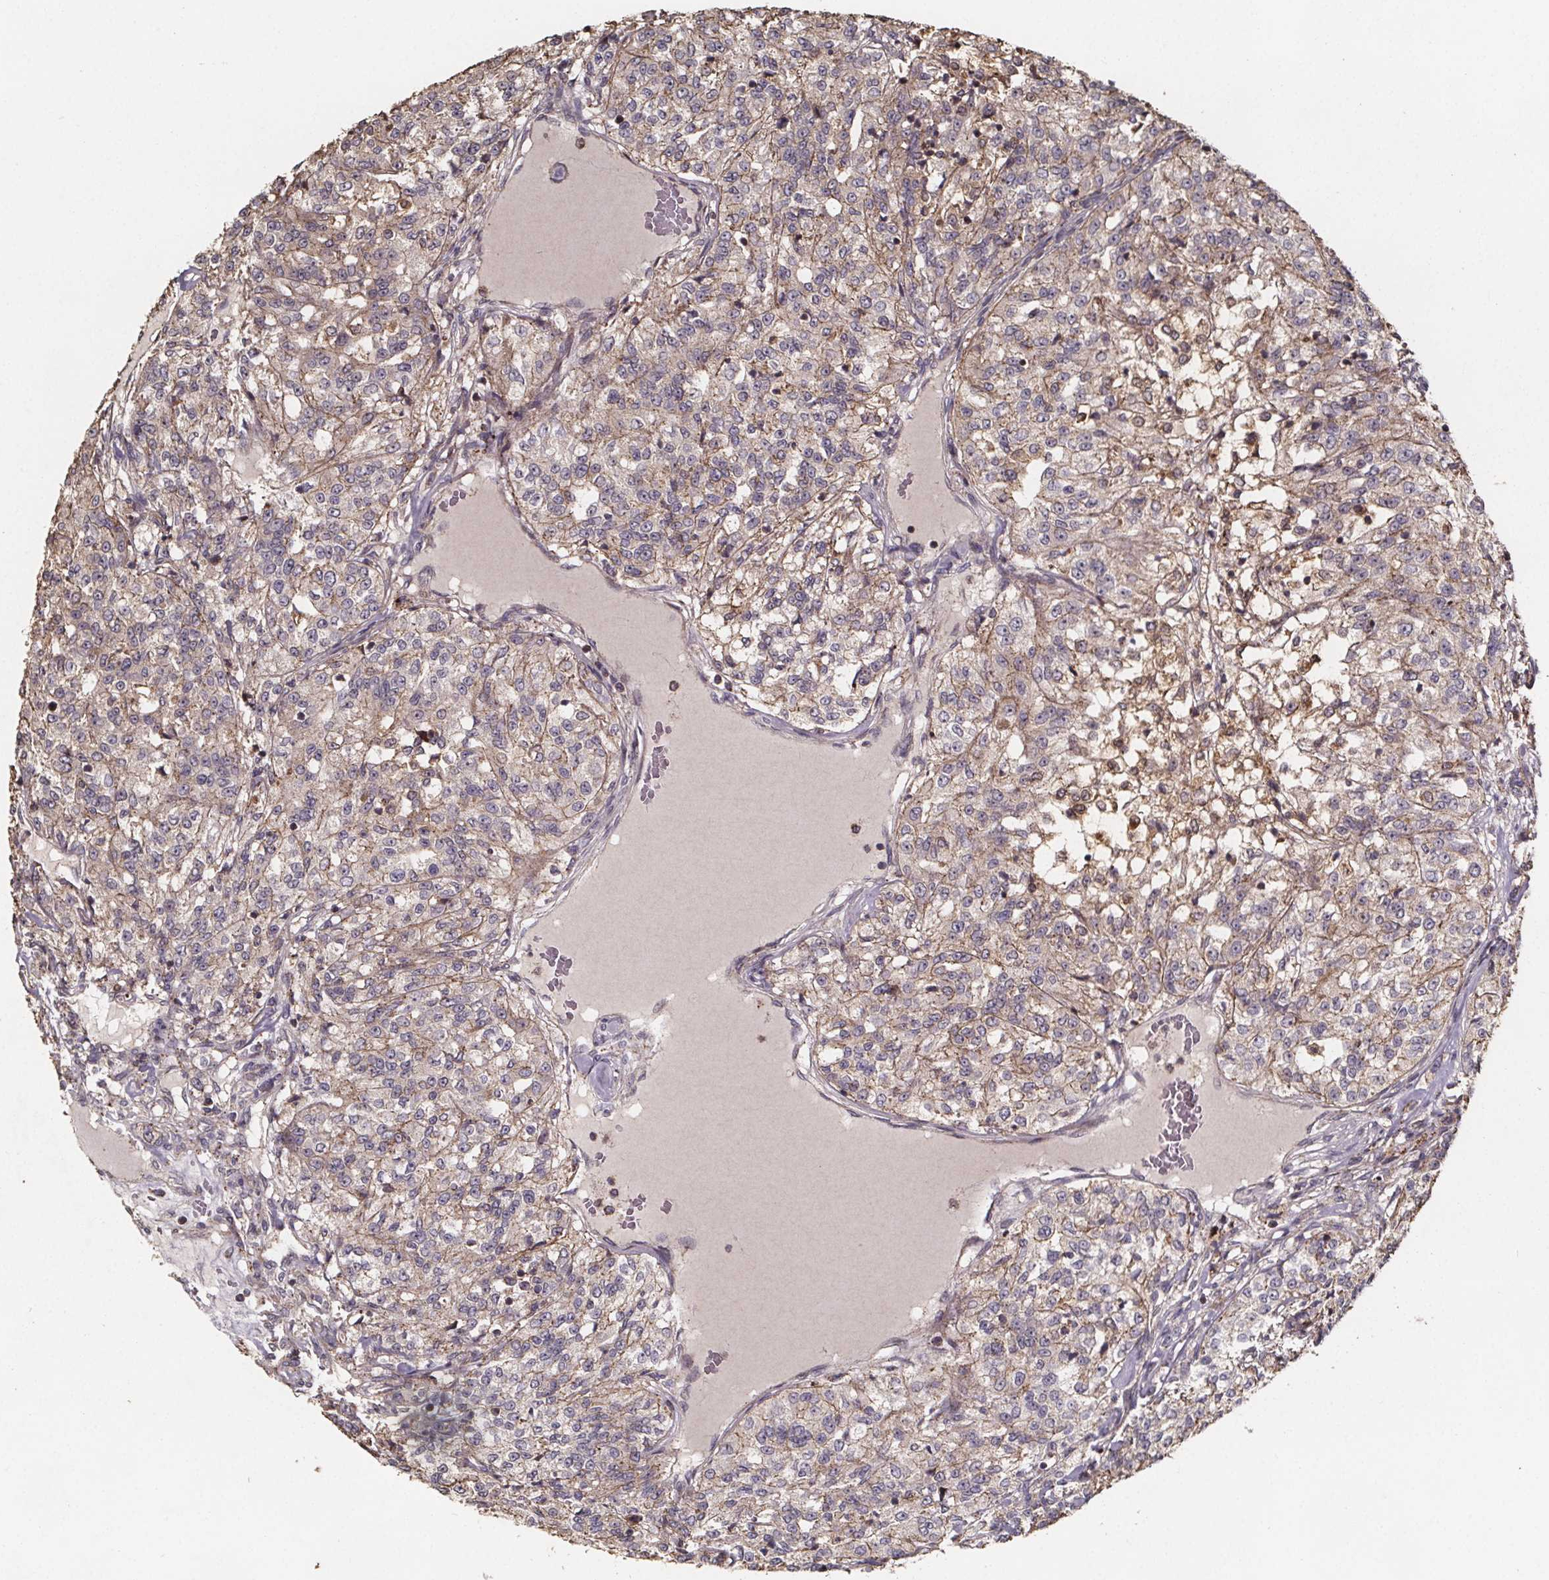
{"staining": {"intensity": "weak", "quantity": "25%-75%", "location": "cytoplasmic/membranous"}, "tissue": "renal cancer", "cell_type": "Tumor cells", "image_type": "cancer", "snomed": [{"axis": "morphology", "description": "Adenocarcinoma, NOS"}, {"axis": "topography", "description": "Kidney"}], "caption": "IHC image of renal cancer stained for a protein (brown), which demonstrates low levels of weak cytoplasmic/membranous expression in approximately 25%-75% of tumor cells.", "gene": "ZNF879", "patient": {"sex": "female", "age": 63}}